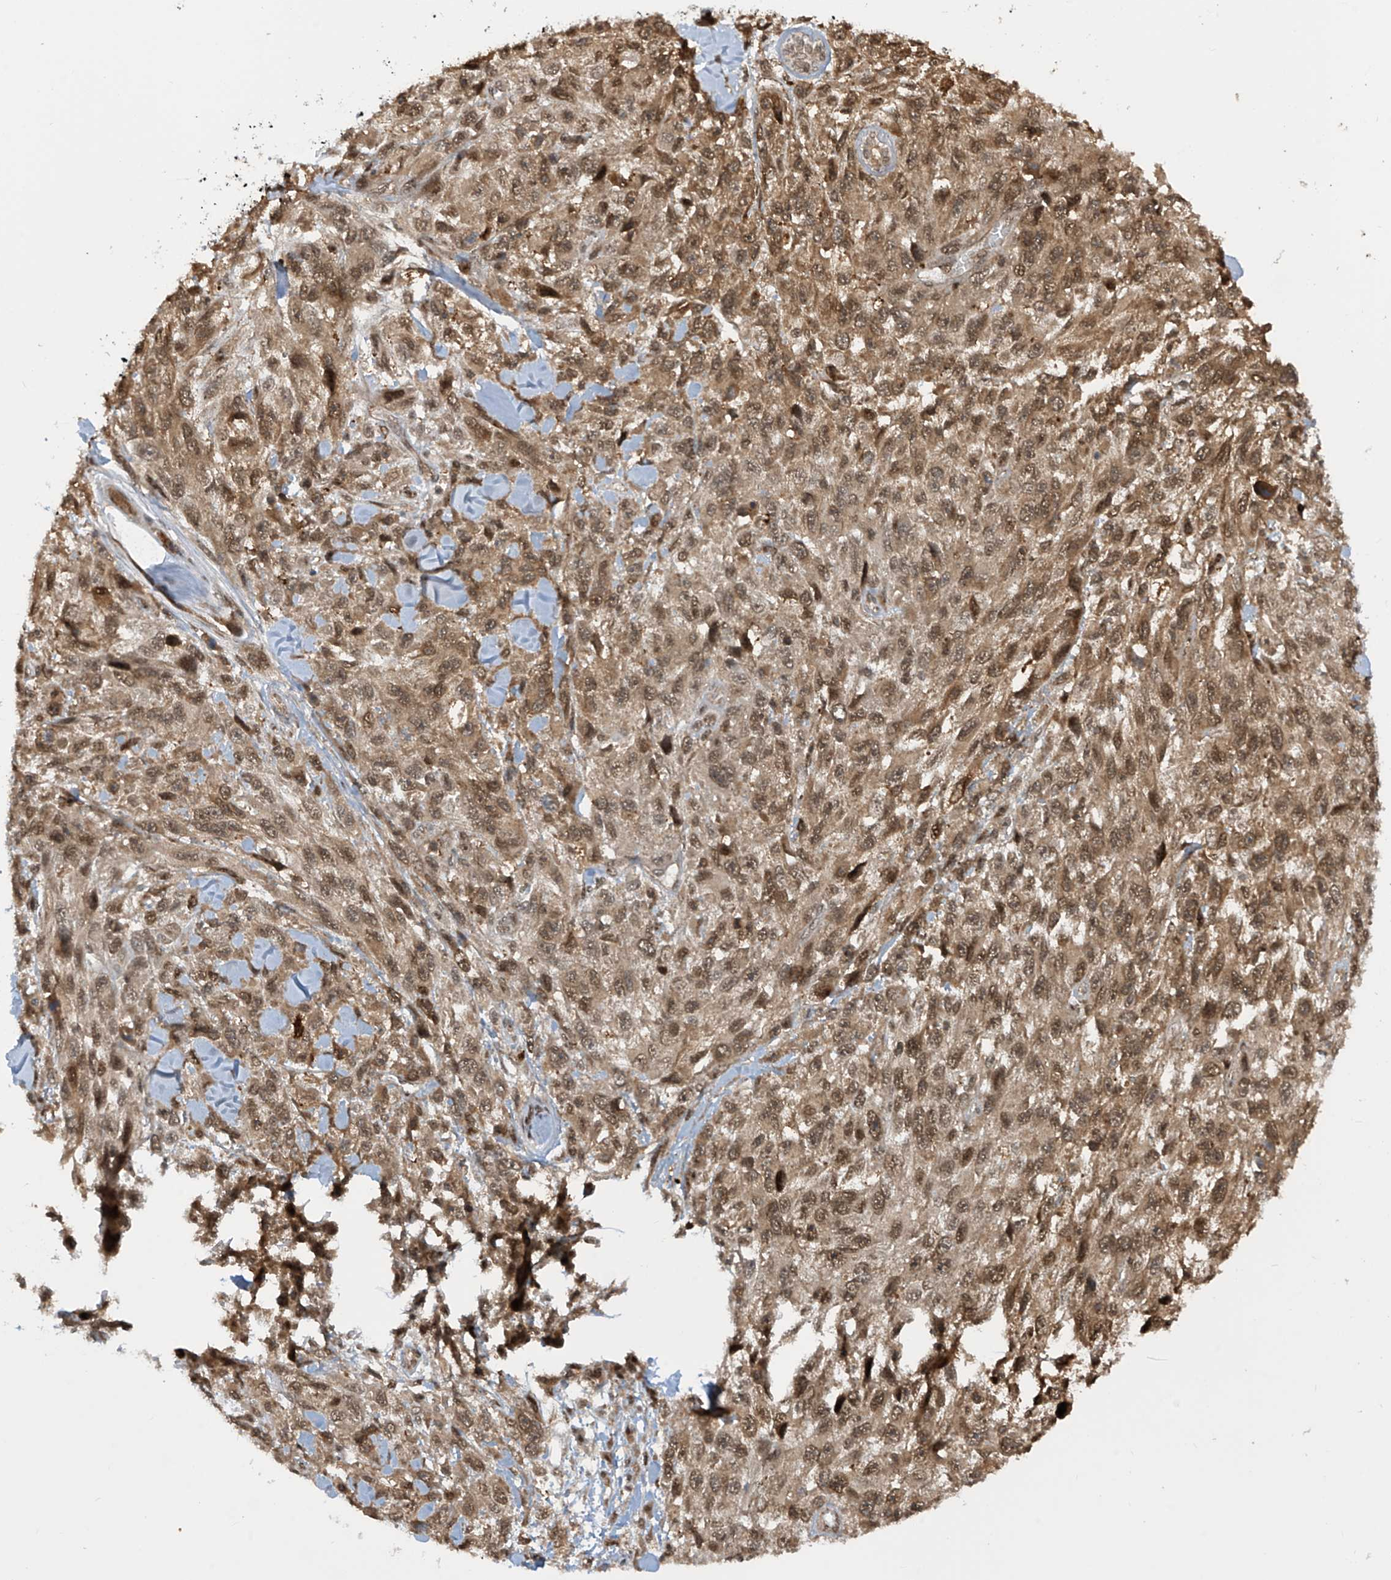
{"staining": {"intensity": "moderate", "quantity": ">75%", "location": "cytoplasmic/membranous,nuclear"}, "tissue": "melanoma", "cell_type": "Tumor cells", "image_type": "cancer", "snomed": [{"axis": "morphology", "description": "Malignant melanoma, NOS"}, {"axis": "topography", "description": "Skin"}], "caption": "IHC staining of malignant melanoma, which reveals medium levels of moderate cytoplasmic/membranous and nuclear staining in approximately >75% of tumor cells indicating moderate cytoplasmic/membranous and nuclear protein expression. The staining was performed using DAB (brown) for protein detection and nuclei were counterstained in hematoxylin (blue).", "gene": "LAGE3", "patient": {"sex": "female", "age": 96}}